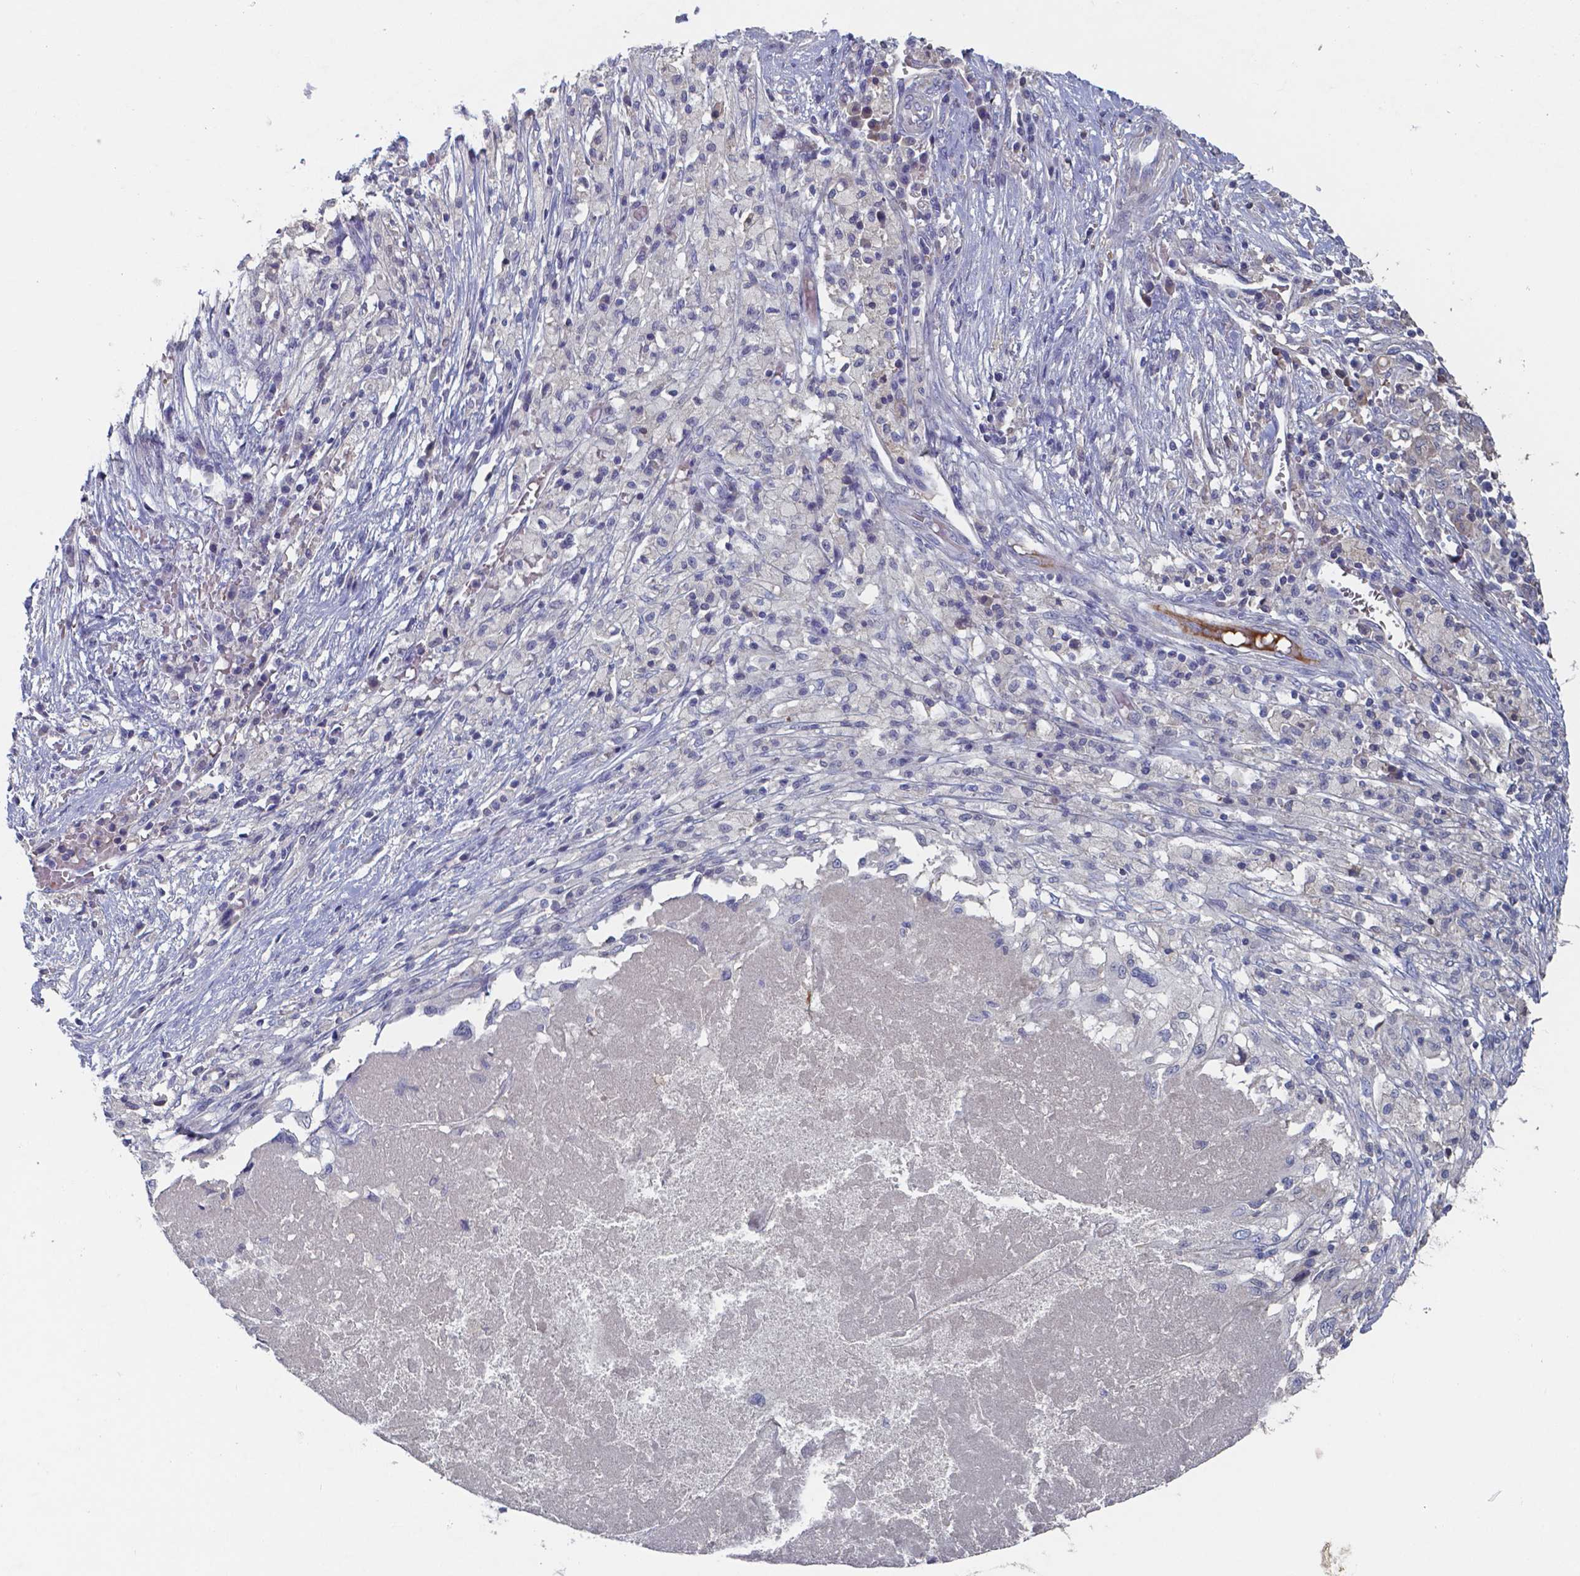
{"staining": {"intensity": "negative", "quantity": "none", "location": "none"}, "tissue": "stomach cancer", "cell_type": "Tumor cells", "image_type": "cancer", "snomed": [{"axis": "morphology", "description": "Adenocarcinoma, NOS"}, {"axis": "topography", "description": "Stomach"}], "caption": "This is an immunohistochemistry micrograph of adenocarcinoma (stomach). There is no expression in tumor cells.", "gene": "BTBD17", "patient": {"sex": "male", "age": 69}}